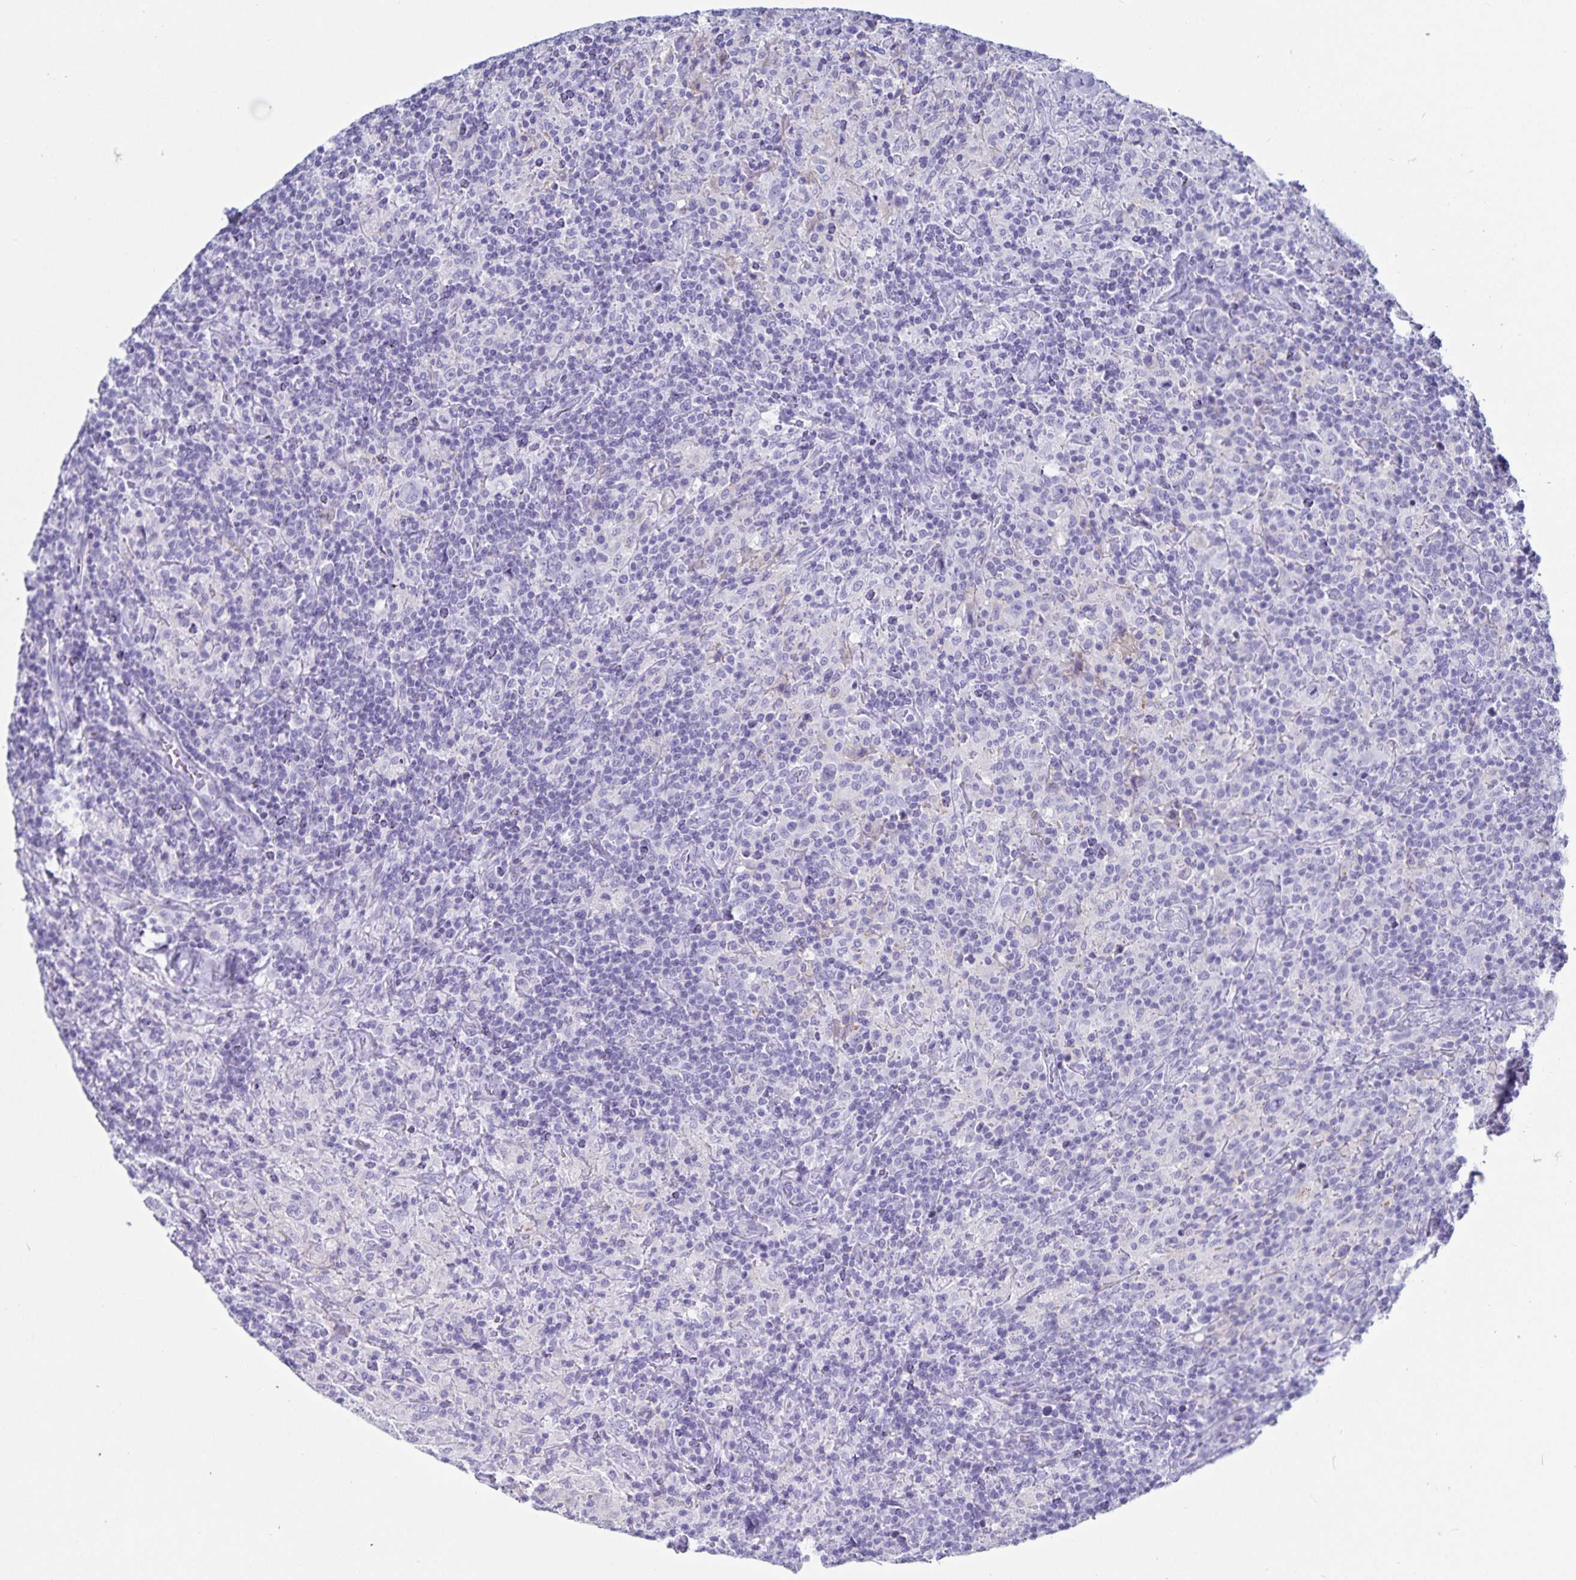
{"staining": {"intensity": "negative", "quantity": "none", "location": "none"}, "tissue": "lymphoma", "cell_type": "Tumor cells", "image_type": "cancer", "snomed": [{"axis": "morphology", "description": "Hodgkin's disease, NOS"}, {"axis": "topography", "description": "Lymph node"}], "caption": "DAB immunohistochemical staining of human Hodgkin's disease exhibits no significant expression in tumor cells.", "gene": "C19orf73", "patient": {"sex": "male", "age": 70}}